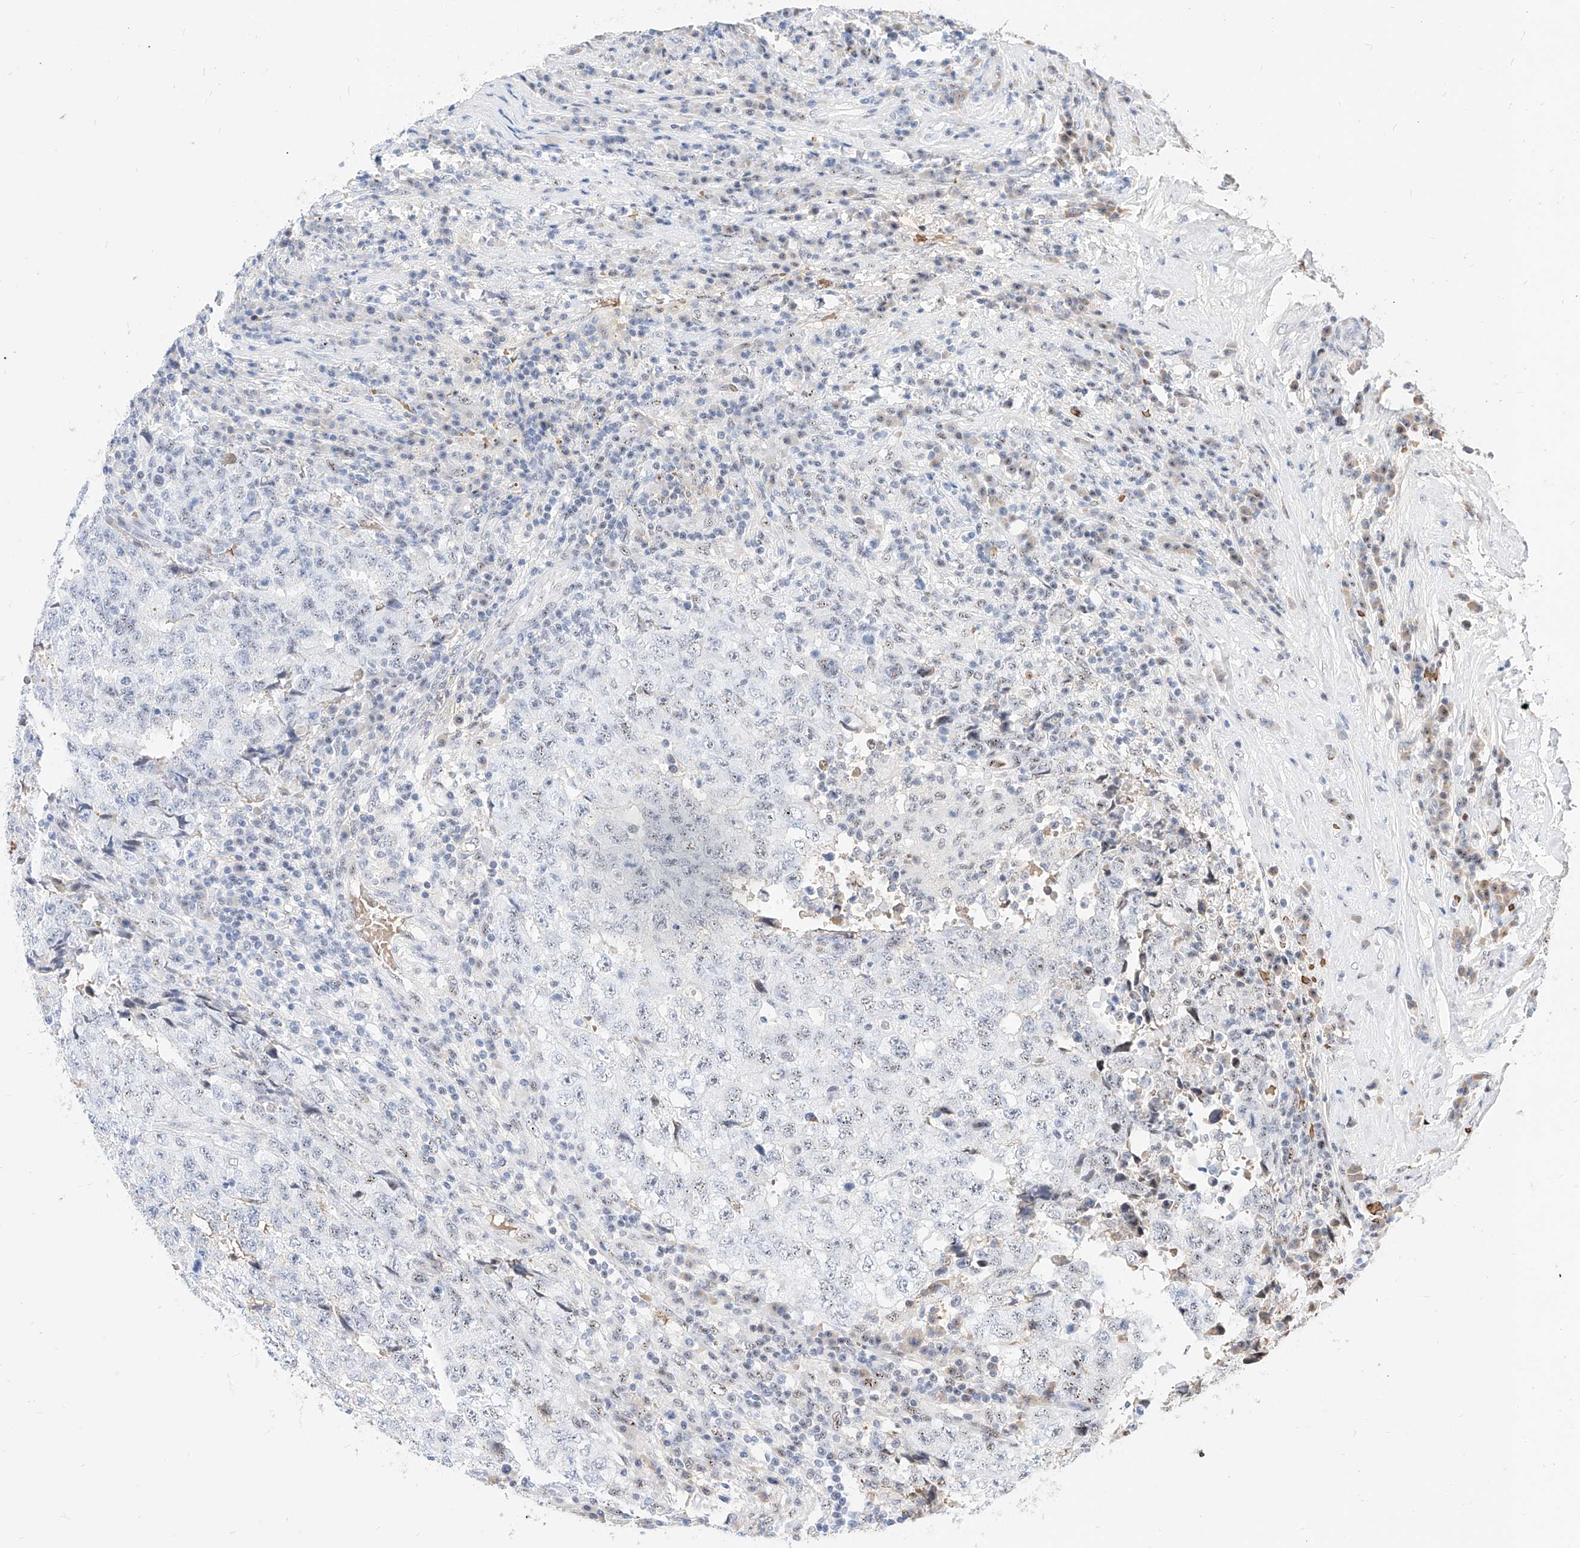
{"staining": {"intensity": "negative", "quantity": "none", "location": "none"}, "tissue": "testis cancer", "cell_type": "Tumor cells", "image_type": "cancer", "snomed": [{"axis": "morphology", "description": "Necrosis, NOS"}, {"axis": "morphology", "description": "Carcinoma, Embryonal, NOS"}, {"axis": "topography", "description": "Testis"}], "caption": "This is a micrograph of immunohistochemistry (IHC) staining of testis cancer, which shows no staining in tumor cells.", "gene": "ZFP42", "patient": {"sex": "male", "age": 19}}